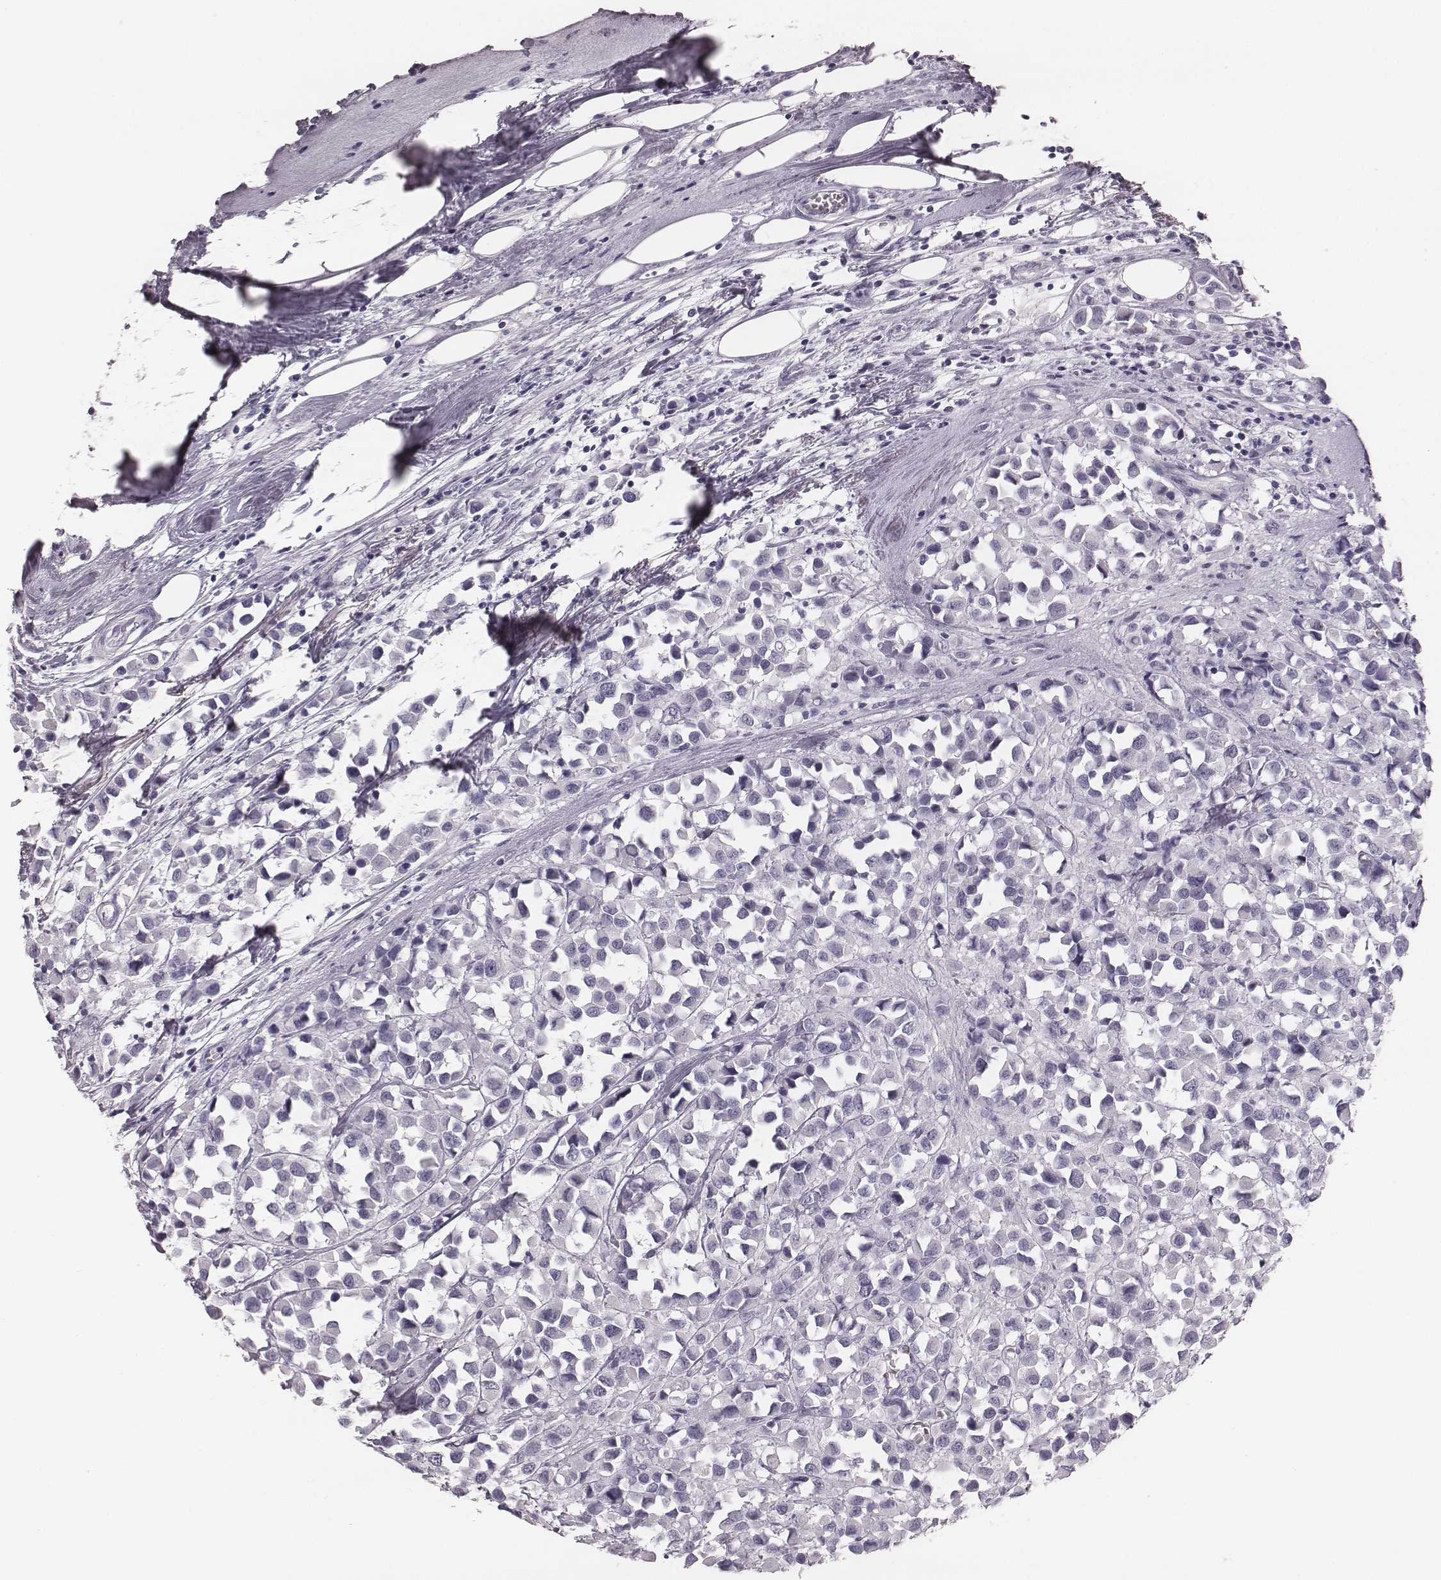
{"staining": {"intensity": "negative", "quantity": "none", "location": "none"}, "tissue": "breast cancer", "cell_type": "Tumor cells", "image_type": "cancer", "snomed": [{"axis": "morphology", "description": "Duct carcinoma"}, {"axis": "topography", "description": "Breast"}], "caption": "Immunohistochemical staining of human intraductal carcinoma (breast) shows no significant expression in tumor cells.", "gene": "KRT74", "patient": {"sex": "female", "age": 61}}